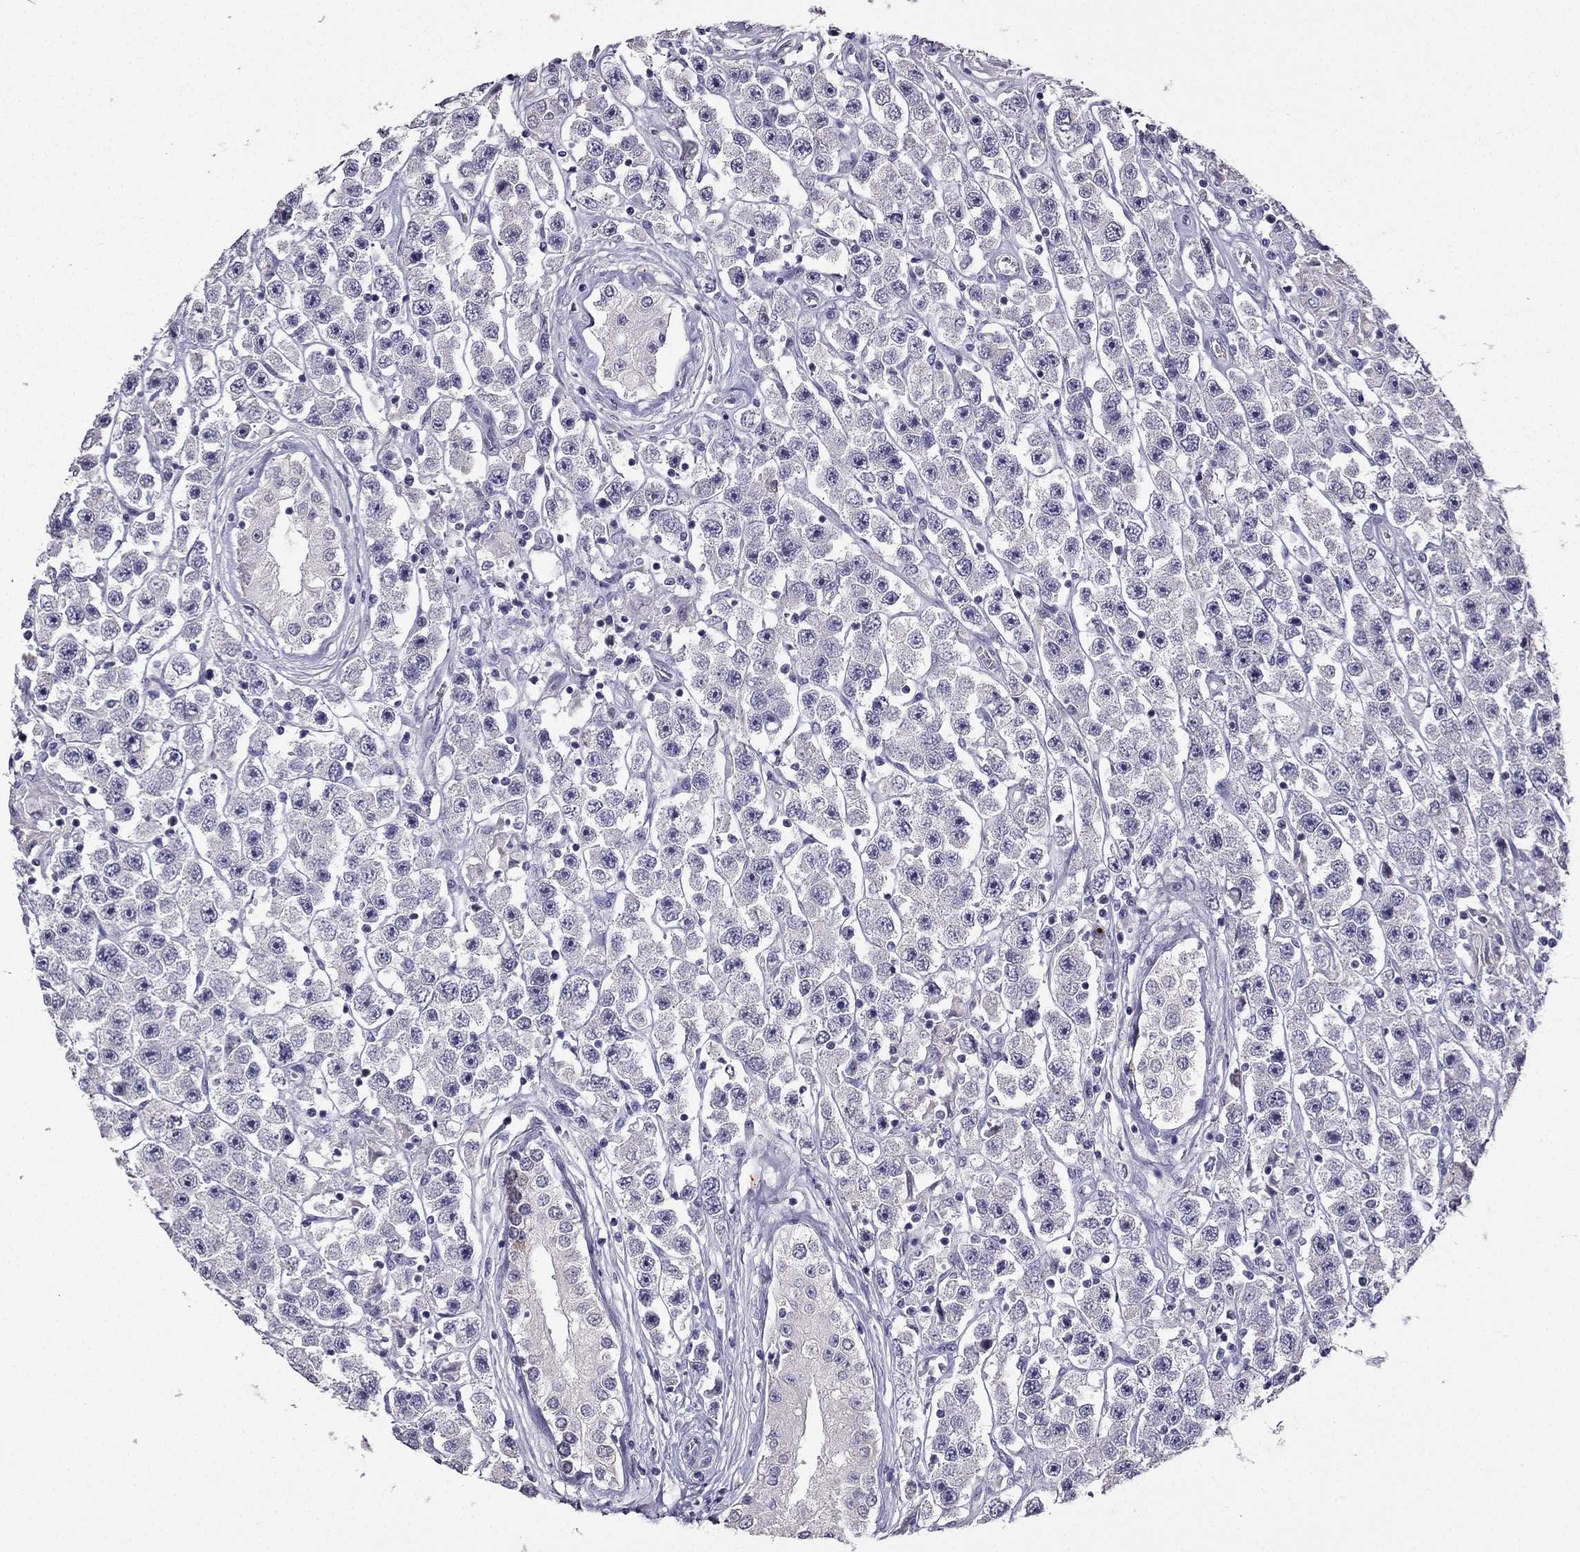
{"staining": {"intensity": "negative", "quantity": "none", "location": "none"}, "tissue": "testis cancer", "cell_type": "Tumor cells", "image_type": "cancer", "snomed": [{"axis": "morphology", "description": "Seminoma, NOS"}, {"axis": "topography", "description": "Testis"}], "caption": "This is an IHC photomicrograph of human testis cancer. There is no staining in tumor cells.", "gene": "UHRF1", "patient": {"sex": "male", "age": 45}}